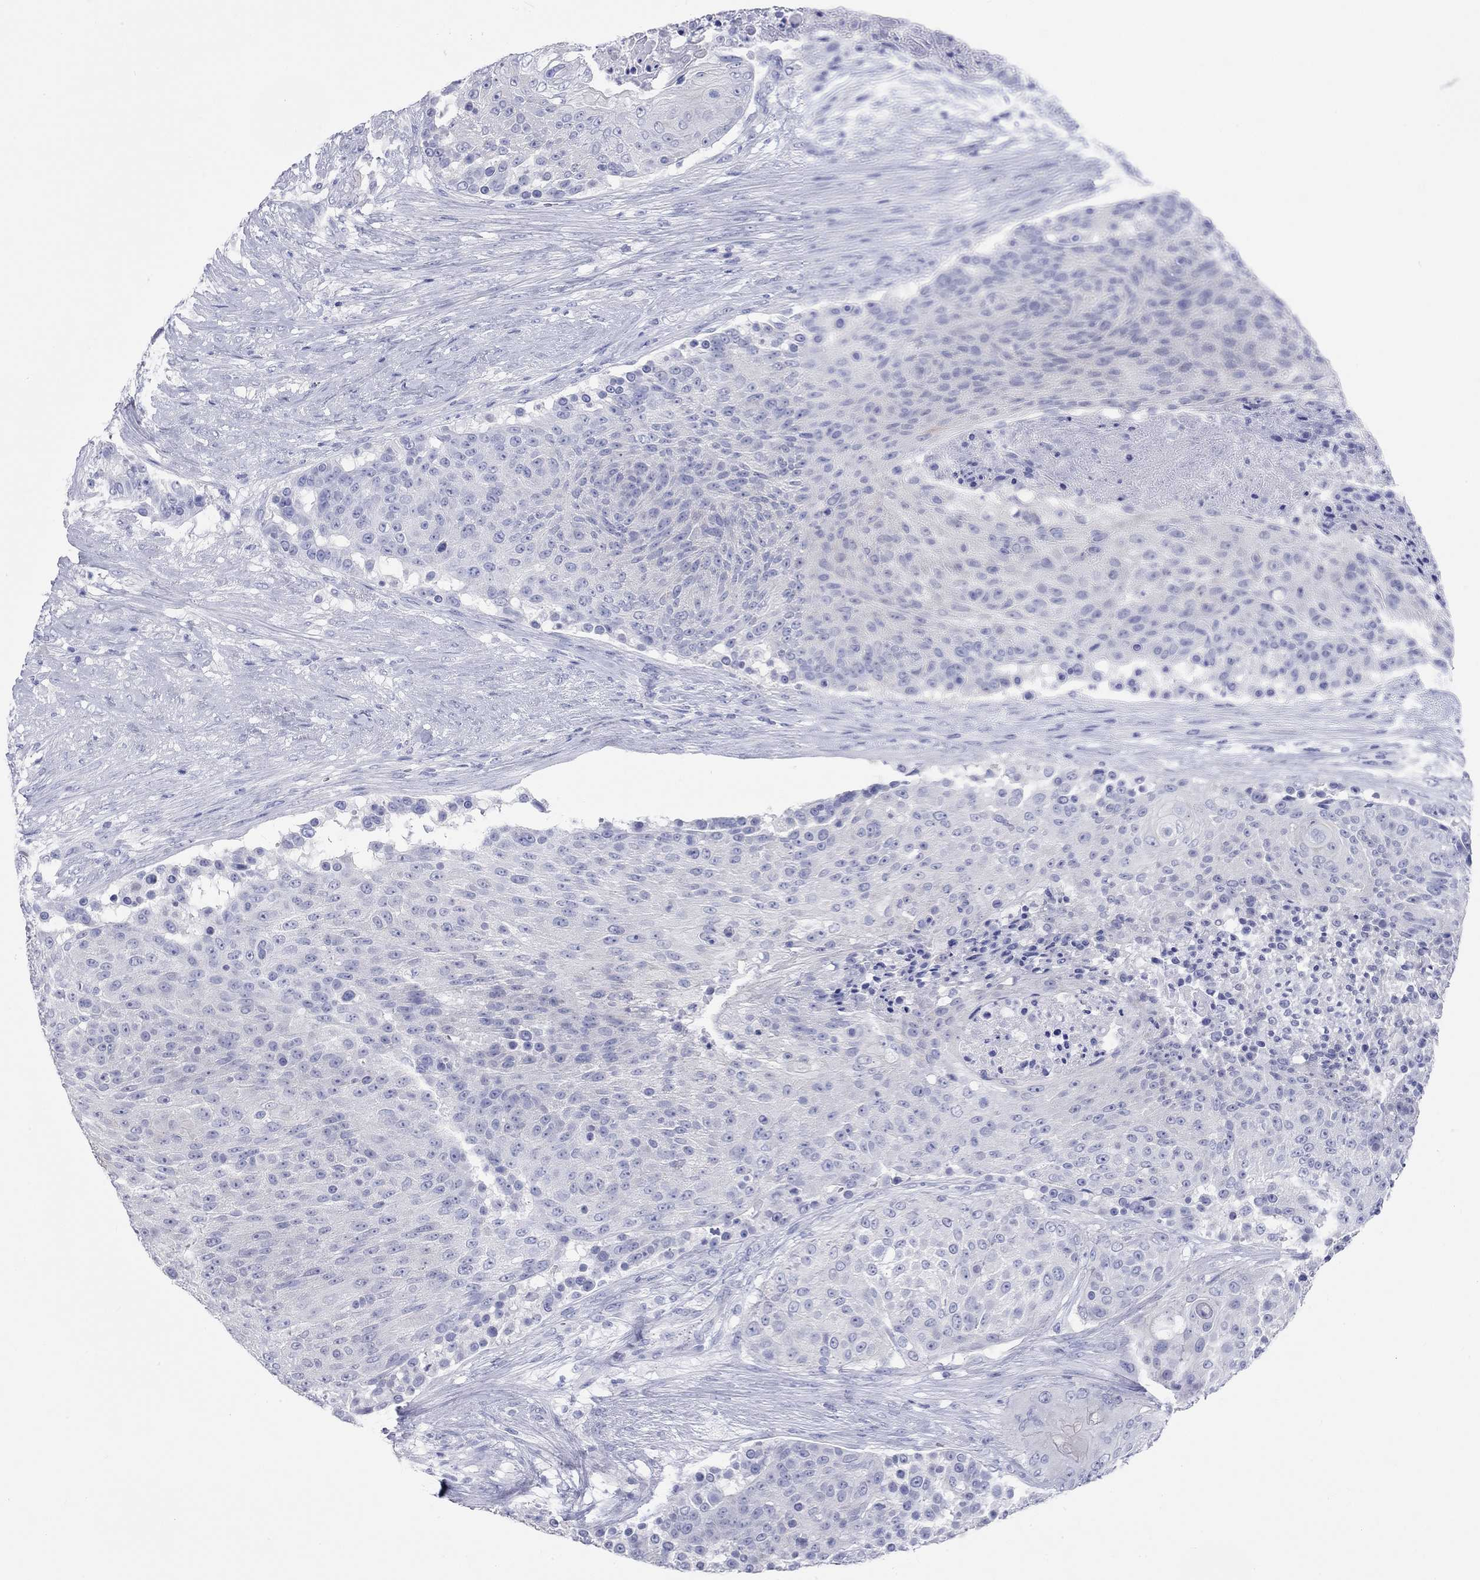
{"staining": {"intensity": "negative", "quantity": "none", "location": "none"}, "tissue": "urothelial cancer", "cell_type": "Tumor cells", "image_type": "cancer", "snomed": [{"axis": "morphology", "description": "Urothelial carcinoma, High grade"}, {"axis": "topography", "description": "Urinary bladder"}], "caption": "There is no significant staining in tumor cells of urothelial carcinoma (high-grade).", "gene": "SPATA9", "patient": {"sex": "female", "age": 63}}